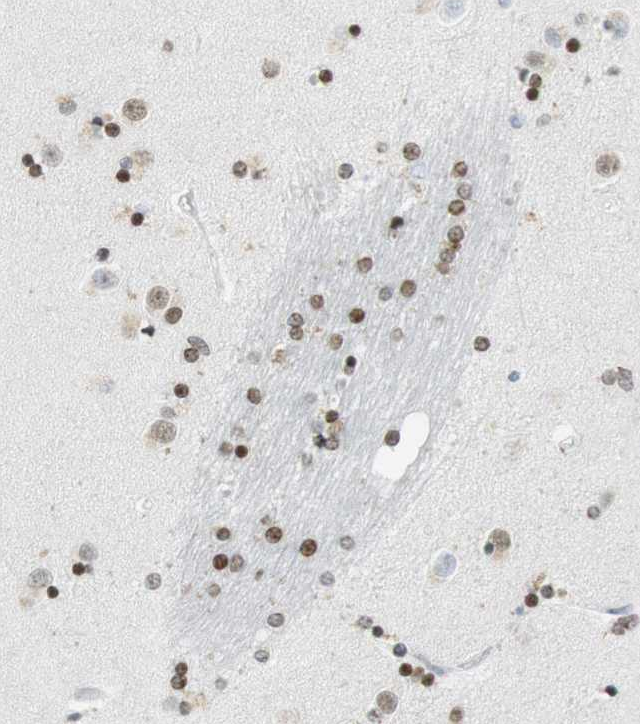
{"staining": {"intensity": "moderate", "quantity": ">75%", "location": "nuclear"}, "tissue": "caudate", "cell_type": "Glial cells", "image_type": "normal", "snomed": [{"axis": "morphology", "description": "Normal tissue, NOS"}, {"axis": "topography", "description": "Lateral ventricle wall"}], "caption": "This histopathology image reveals IHC staining of normal caudate, with medium moderate nuclear positivity in about >75% of glial cells.", "gene": "BMI1", "patient": {"sex": "female", "age": 54}}